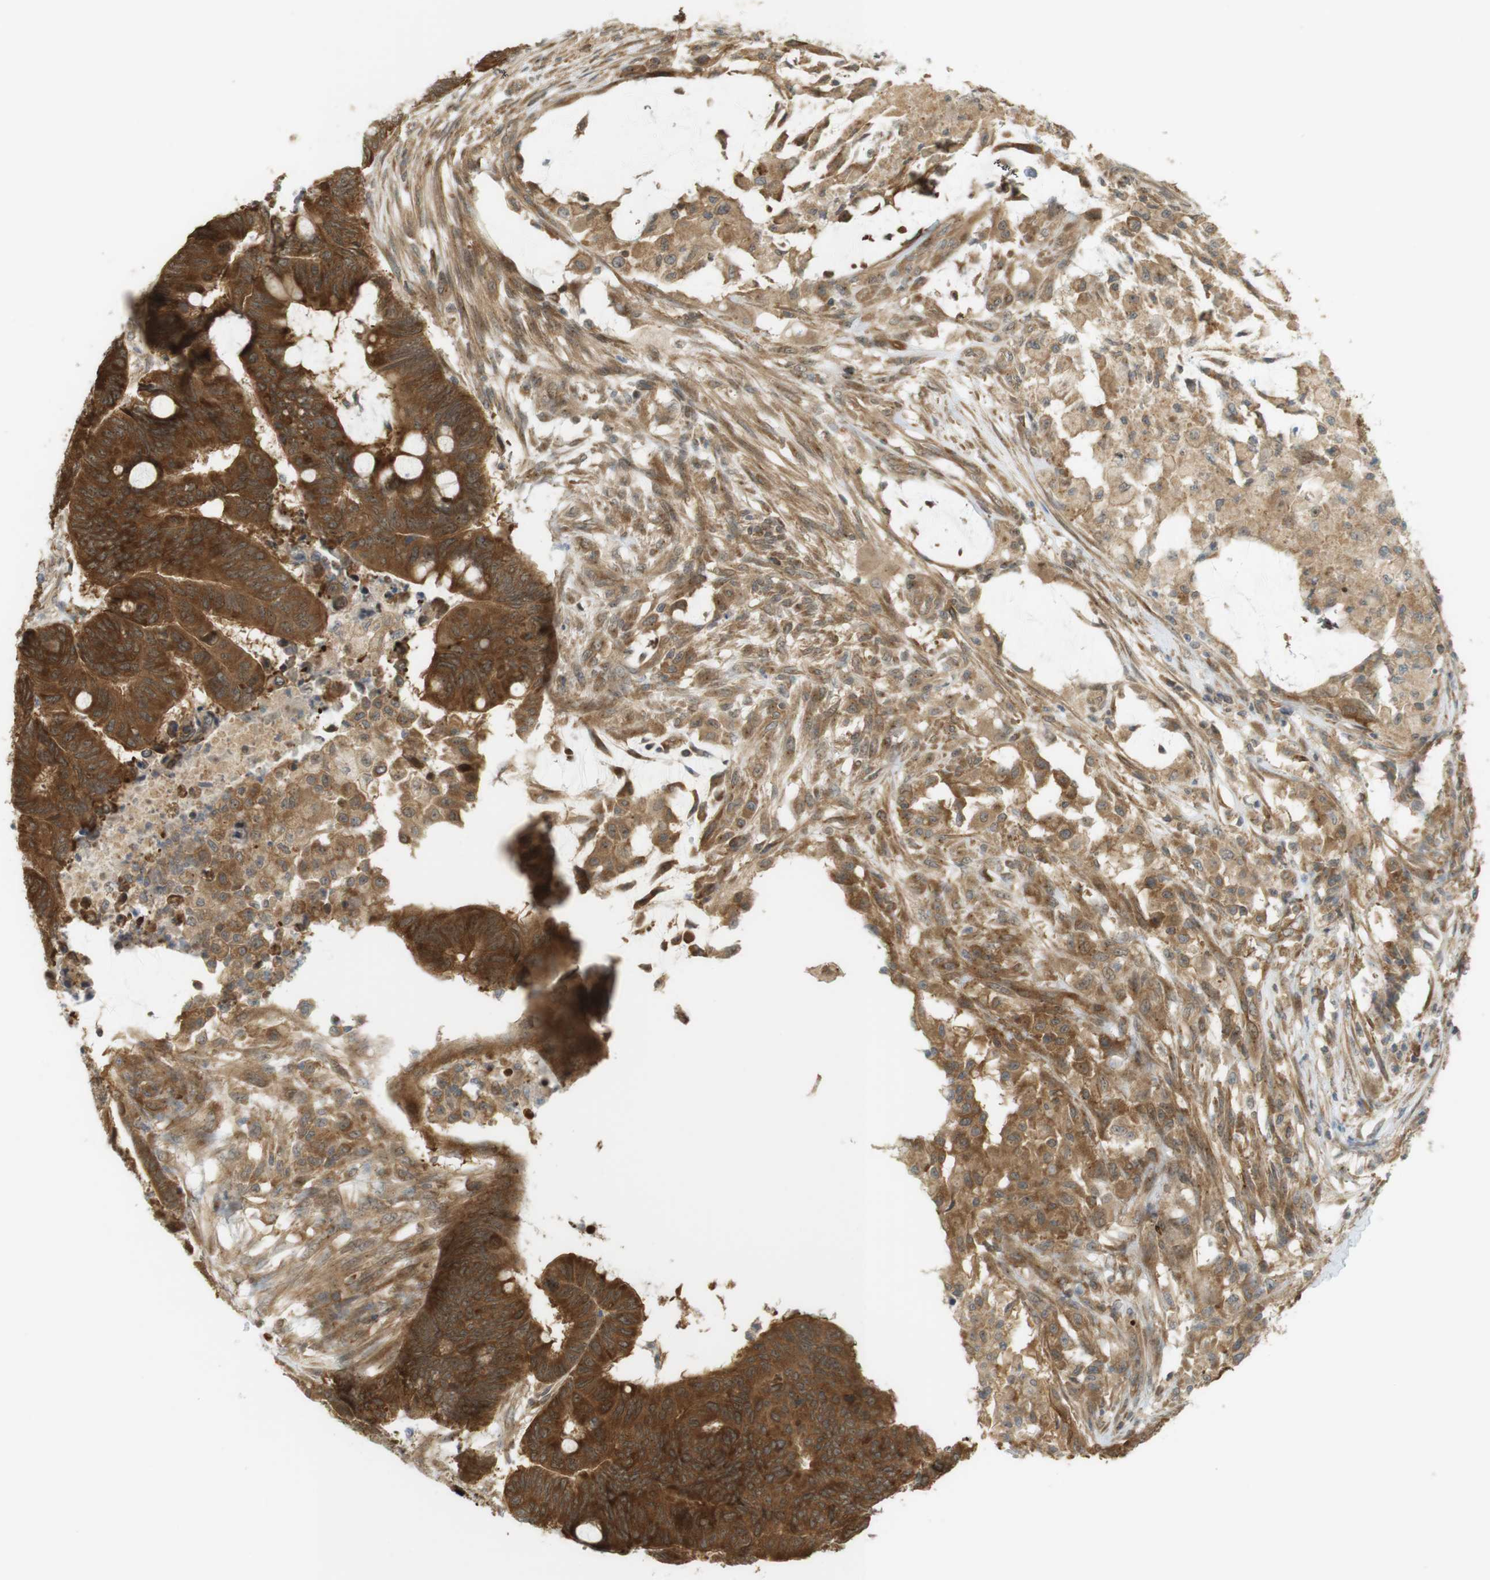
{"staining": {"intensity": "strong", "quantity": ">75%", "location": "cytoplasmic/membranous,nuclear"}, "tissue": "colorectal cancer", "cell_type": "Tumor cells", "image_type": "cancer", "snomed": [{"axis": "morphology", "description": "Normal tissue, NOS"}, {"axis": "morphology", "description": "Adenocarcinoma, NOS"}, {"axis": "topography", "description": "Rectum"}, {"axis": "topography", "description": "Peripheral nerve tissue"}], "caption": "DAB (3,3'-diaminobenzidine) immunohistochemical staining of human colorectal cancer displays strong cytoplasmic/membranous and nuclear protein positivity in approximately >75% of tumor cells.", "gene": "PA2G4", "patient": {"sex": "male", "age": 92}}